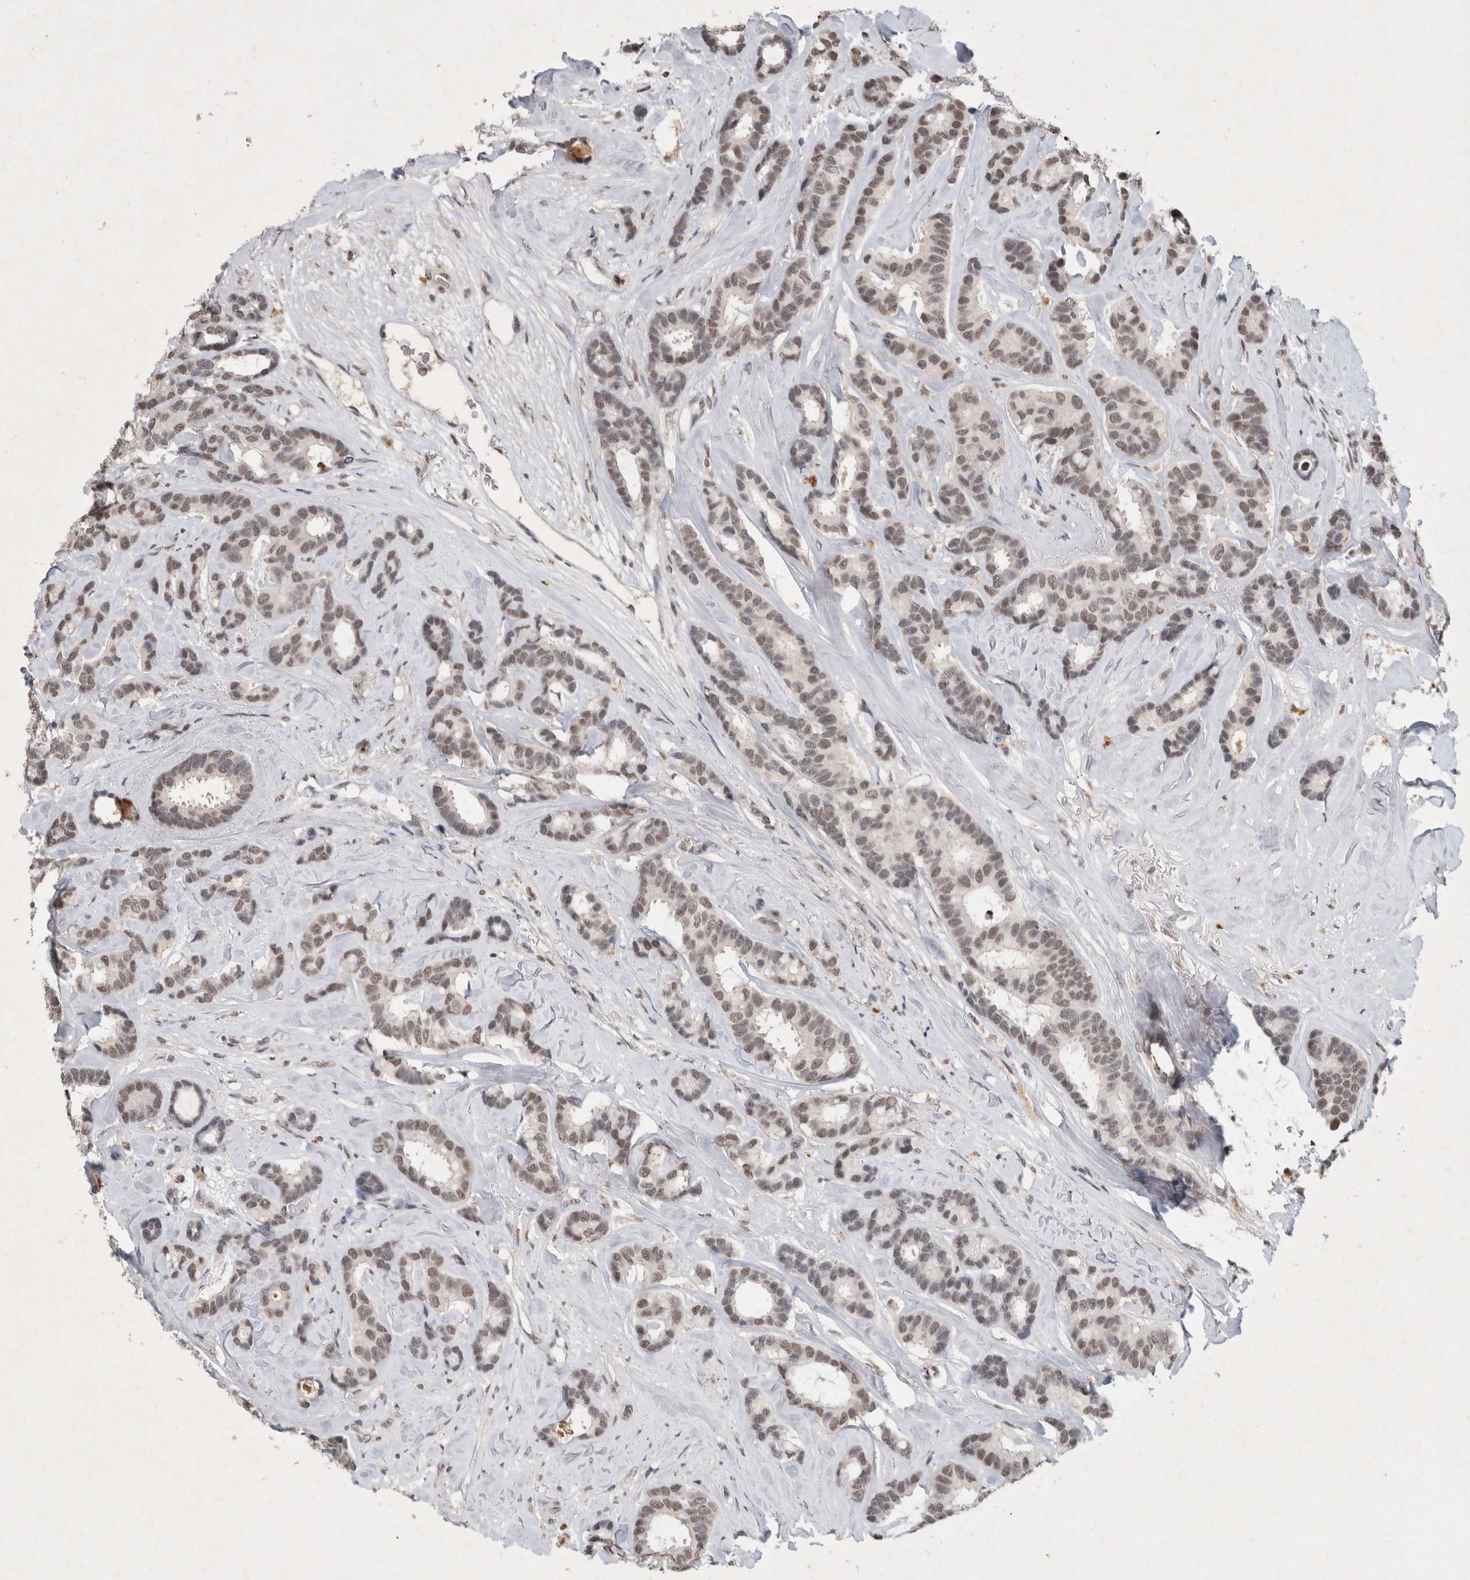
{"staining": {"intensity": "weak", "quantity": "25%-75%", "location": "nuclear"}, "tissue": "breast cancer", "cell_type": "Tumor cells", "image_type": "cancer", "snomed": [{"axis": "morphology", "description": "Duct carcinoma"}, {"axis": "topography", "description": "Breast"}], "caption": "A histopathology image showing weak nuclear staining in about 25%-75% of tumor cells in invasive ductal carcinoma (breast), as visualized by brown immunohistochemical staining.", "gene": "XRCC5", "patient": {"sex": "female", "age": 87}}